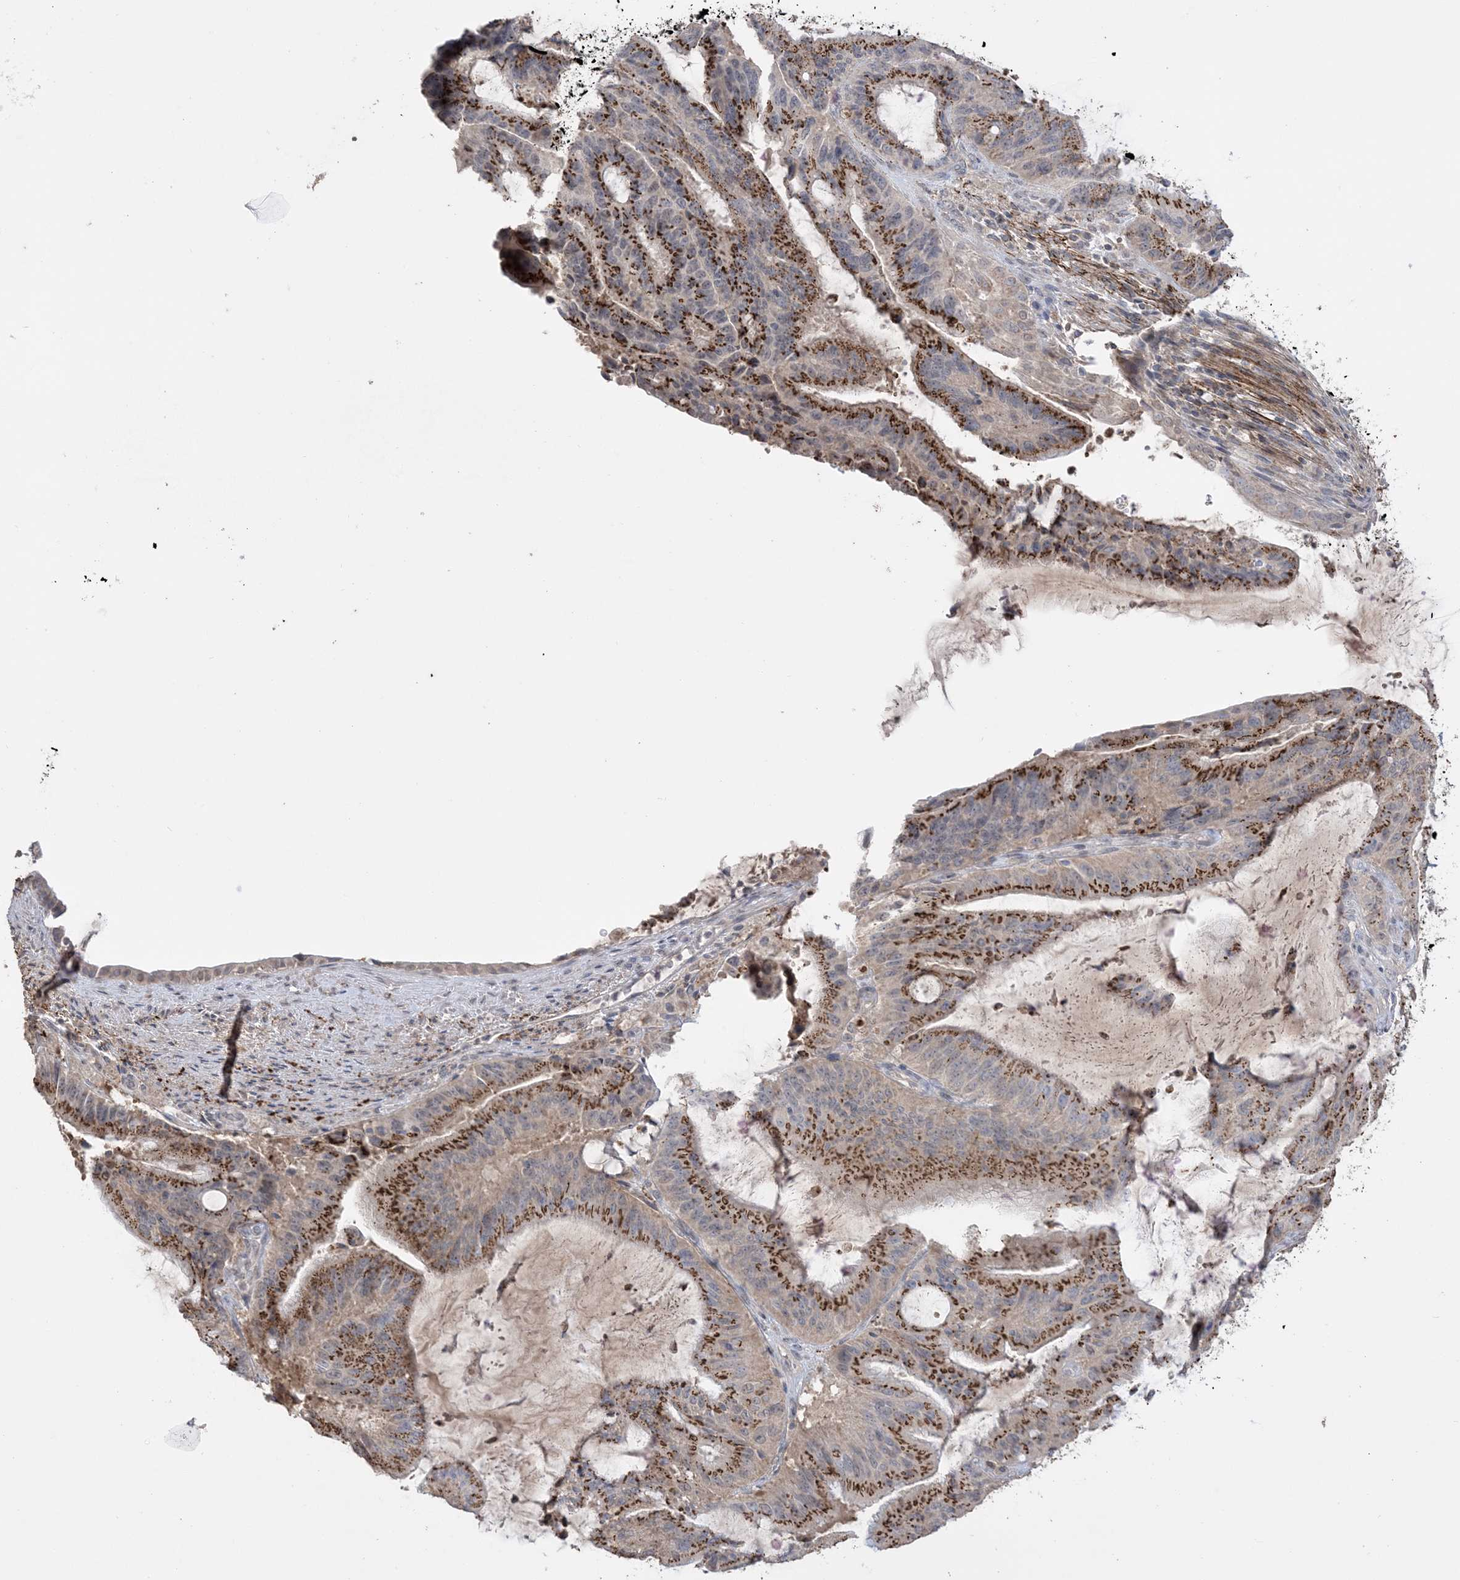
{"staining": {"intensity": "strong", "quantity": ">75%", "location": "cytoplasmic/membranous"}, "tissue": "liver cancer", "cell_type": "Tumor cells", "image_type": "cancer", "snomed": [{"axis": "morphology", "description": "Normal tissue, NOS"}, {"axis": "morphology", "description": "Cholangiocarcinoma"}, {"axis": "topography", "description": "Liver"}, {"axis": "topography", "description": "Peripheral nerve tissue"}], "caption": "A brown stain labels strong cytoplasmic/membranous expression of a protein in human liver cholangiocarcinoma tumor cells.", "gene": "XRN1", "patient": {"sex": "female", "age": 73}}